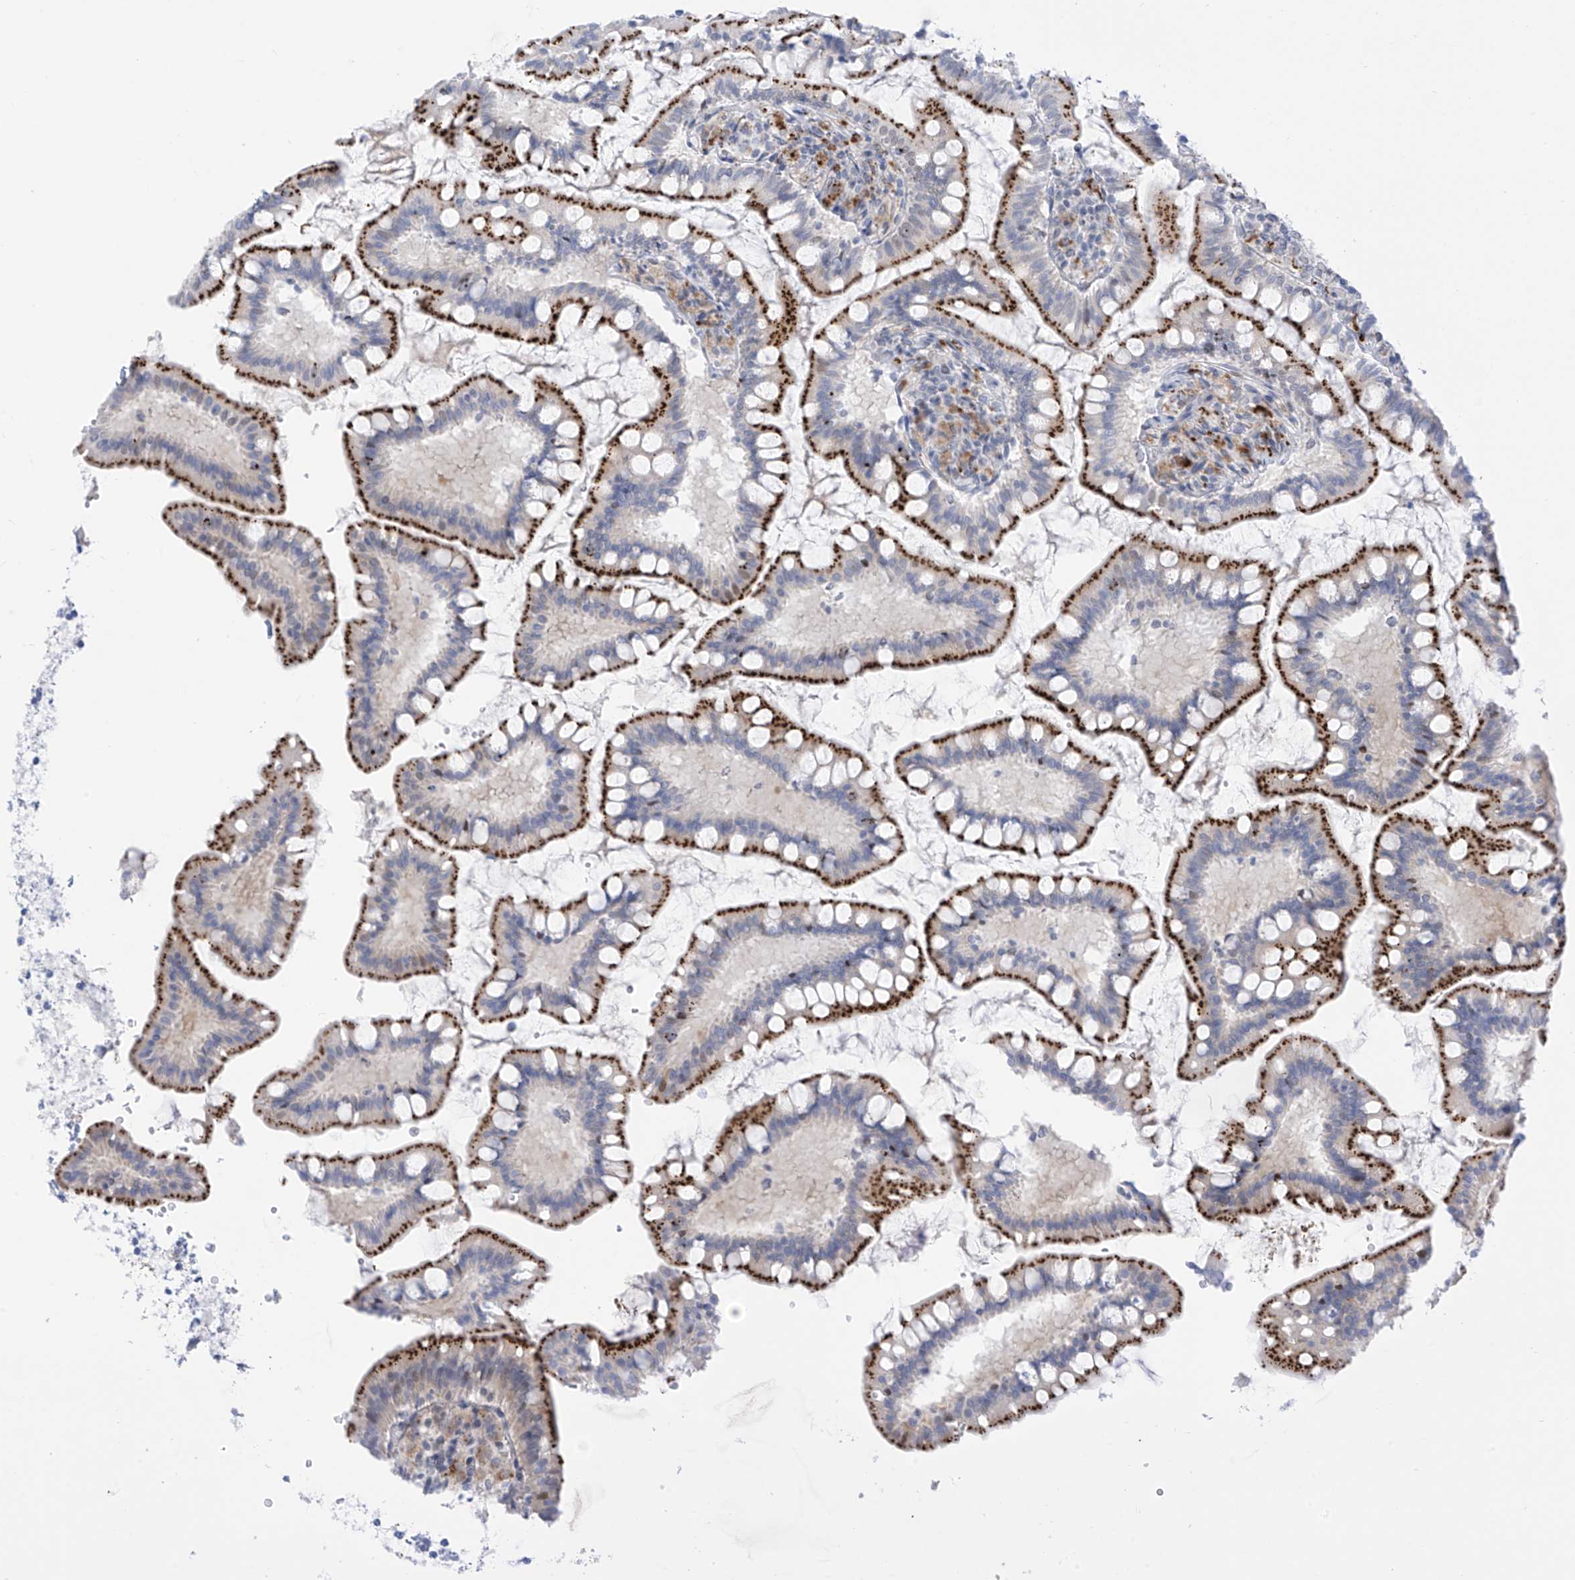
{"staining": {"intensity": "strong", "quantity": ">75%", "location": "cytoplasmic/membranous"}, "tissue": "small intestine", "cell_type": "Glandular cells", "image_type": "normal", "snomed": [{"axis": "morphology", "description": "Normal tissue, NOS"}, {"axis": "topography", "description": "Small intestine"}], "caption": "Protein expression analysis of unremarkable small intestine exhibits strong cytoplasmic/membranous staining in about >75% of glandular cells.", "gene": "PSPH", "patient": {"sex": "male", "age": 7}}